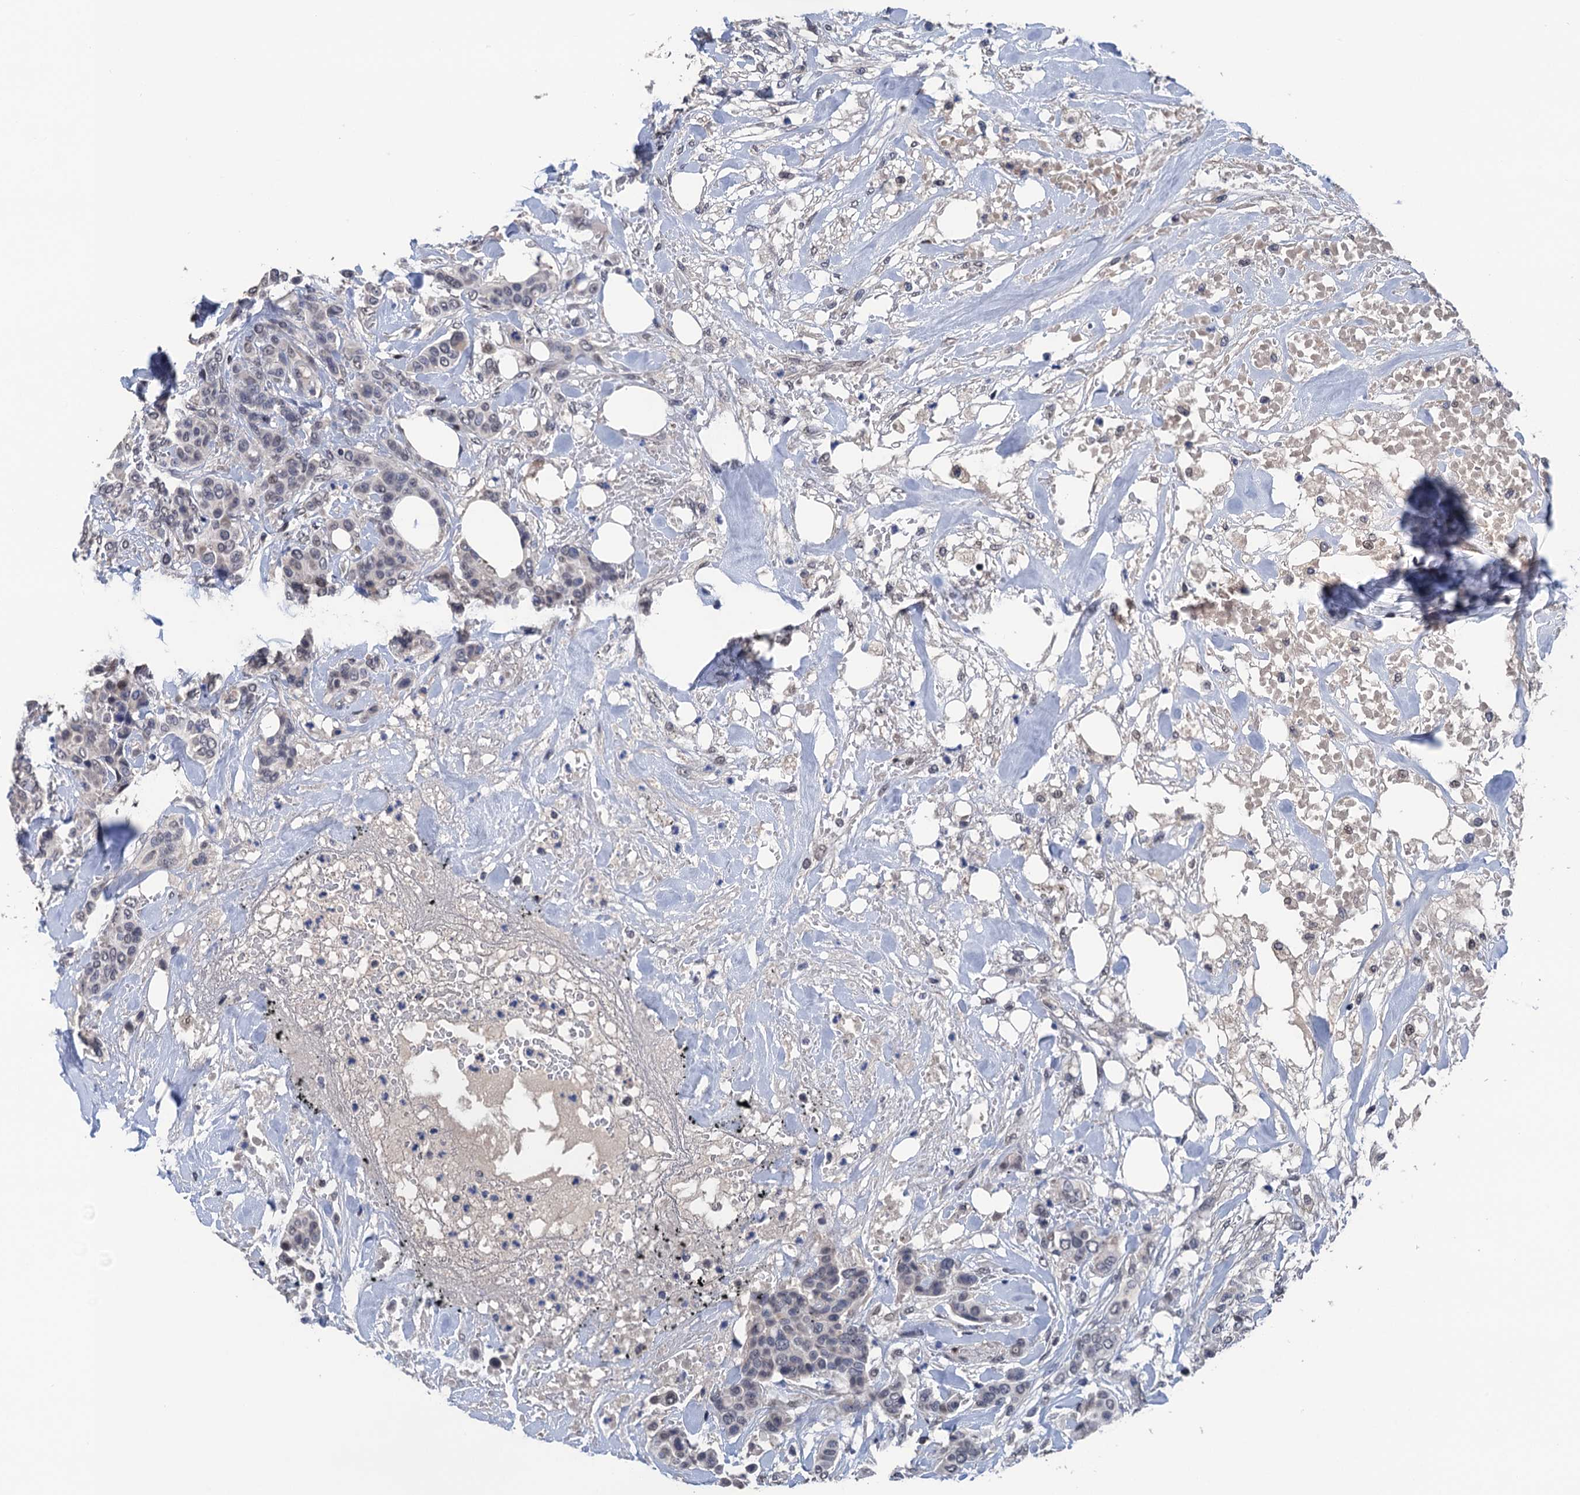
{"staining": {"intensity": "negative", "quantity": "none", "location": "none"}, "tissue": "breast cancer", "cell_type": "Tumor cells", "image_type": "cancer", "snomed": [{"axis": "morphology", "description": "Lobular carcinoma"}, {"axis": "topography", "description": "Breast"}], "caption": "A photomicrograph of human breast cancer (lobular carcinoma) is negative for staining in tumor cells.", "gene": "ART5", "patient": {"sex": "female", "age": 51}}